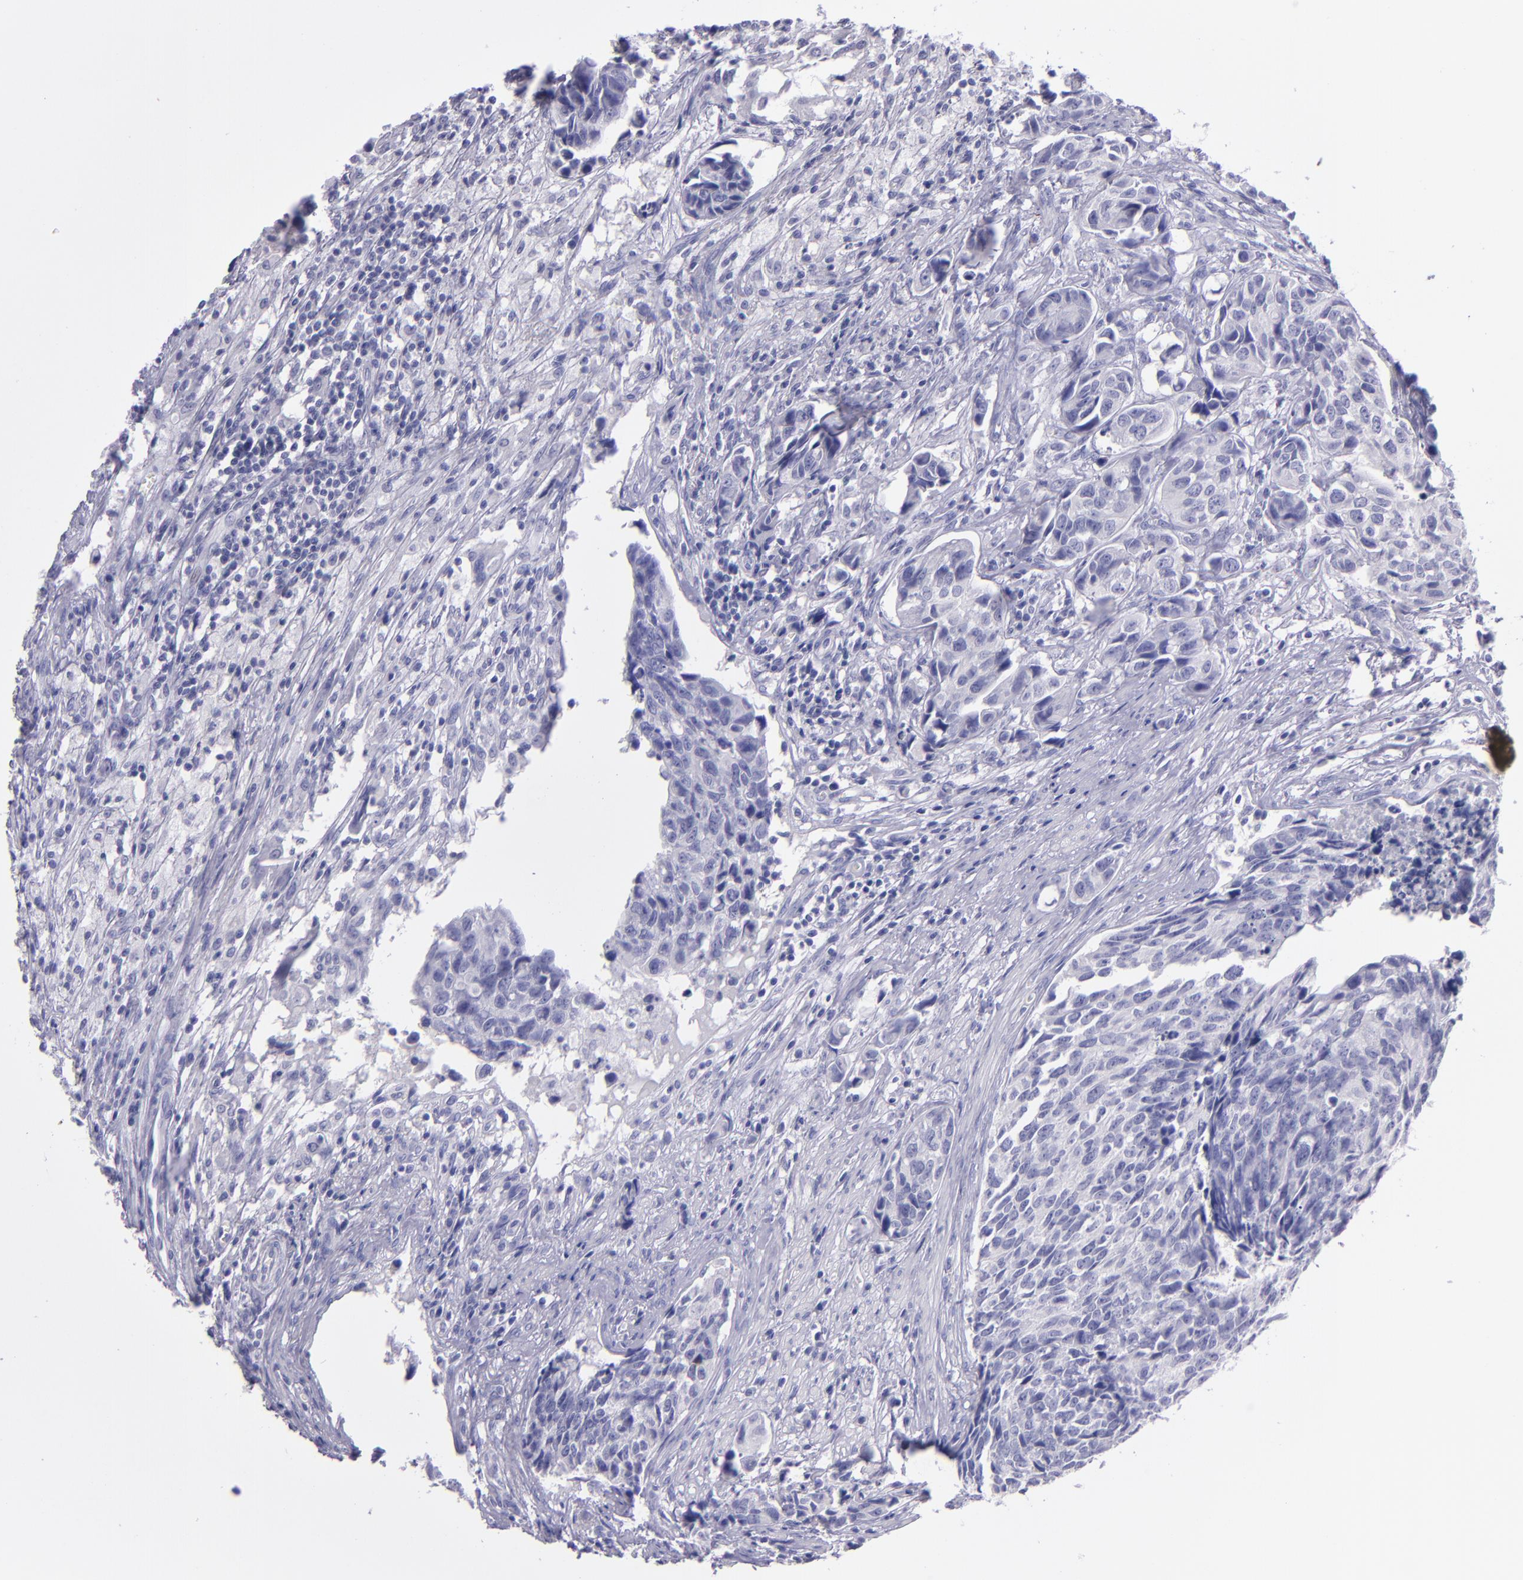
{"staining": {"intensity": "negative", "quantity": "none", "location": "none"}, "tissue": "urothelial cancer", "cell_type": "Tumor cells", "image_type": "cancer", "snomed": [{"axis": "morphology", "description": "Urothelial carcinoma, High grade"}, {"axis": "topography", "description": "Urinary bladder"}], "caption": "DAB immunohistochemical staining of human urothelial cancer exhibits no significant positivity in tumor cells. The staining is performed using DAB (3,3'-diaminobenzidine) brown chromogen with nuclei counter-stained in using hematoxylin.", "gene": "TNNT3", "patient": {"sex": "male", "age": 81}}